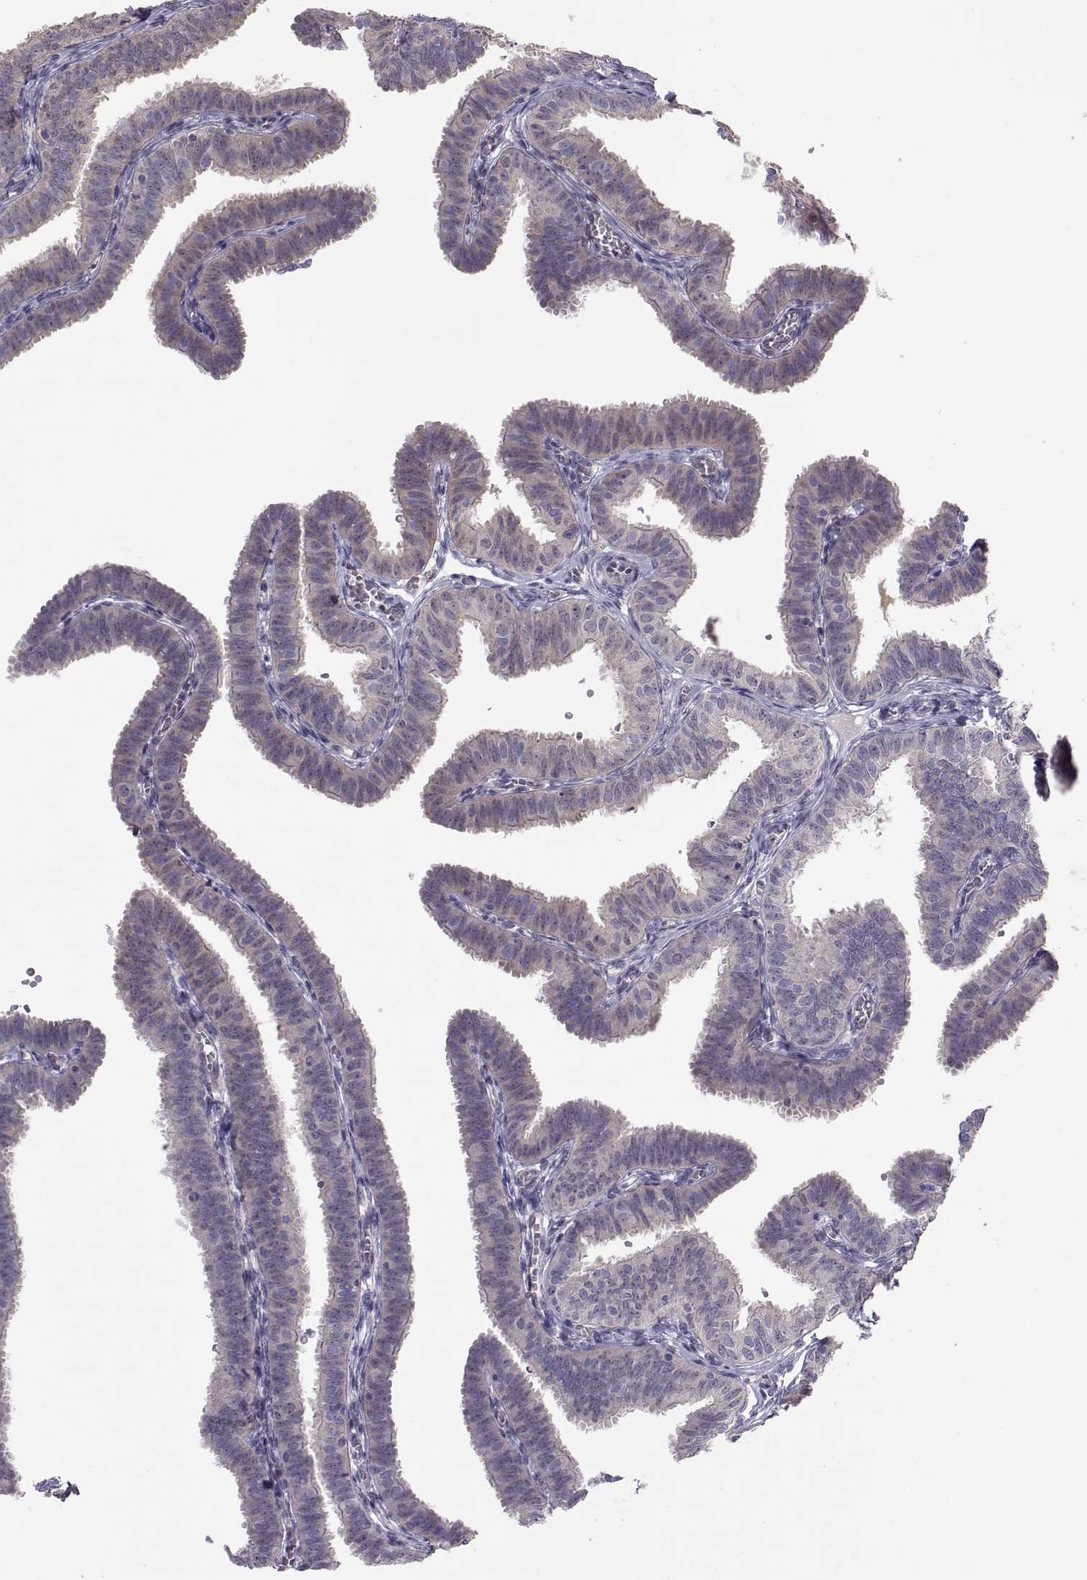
{"staining": {"intensity": "weak", "quantity": "<25%", "location": "cytoplasmic/membranous"}, "tissue": "fallopian tube", "cell_type": "Glandular cells", "image_type": "normal", "snomed": [{"axis": "morphology", "description": "Normal tissue, NOS"}, {"axis": "topography", "description": "Fallopian tube"}], "caption": "DAB (3,3'-diaminobenzidine) immunohistochemical staining of unremarkable fallopian tube reveals no significant positivity in glandular cells.", "gene": "NCAM2", "patient": {"sex": "female", "age": 25}}